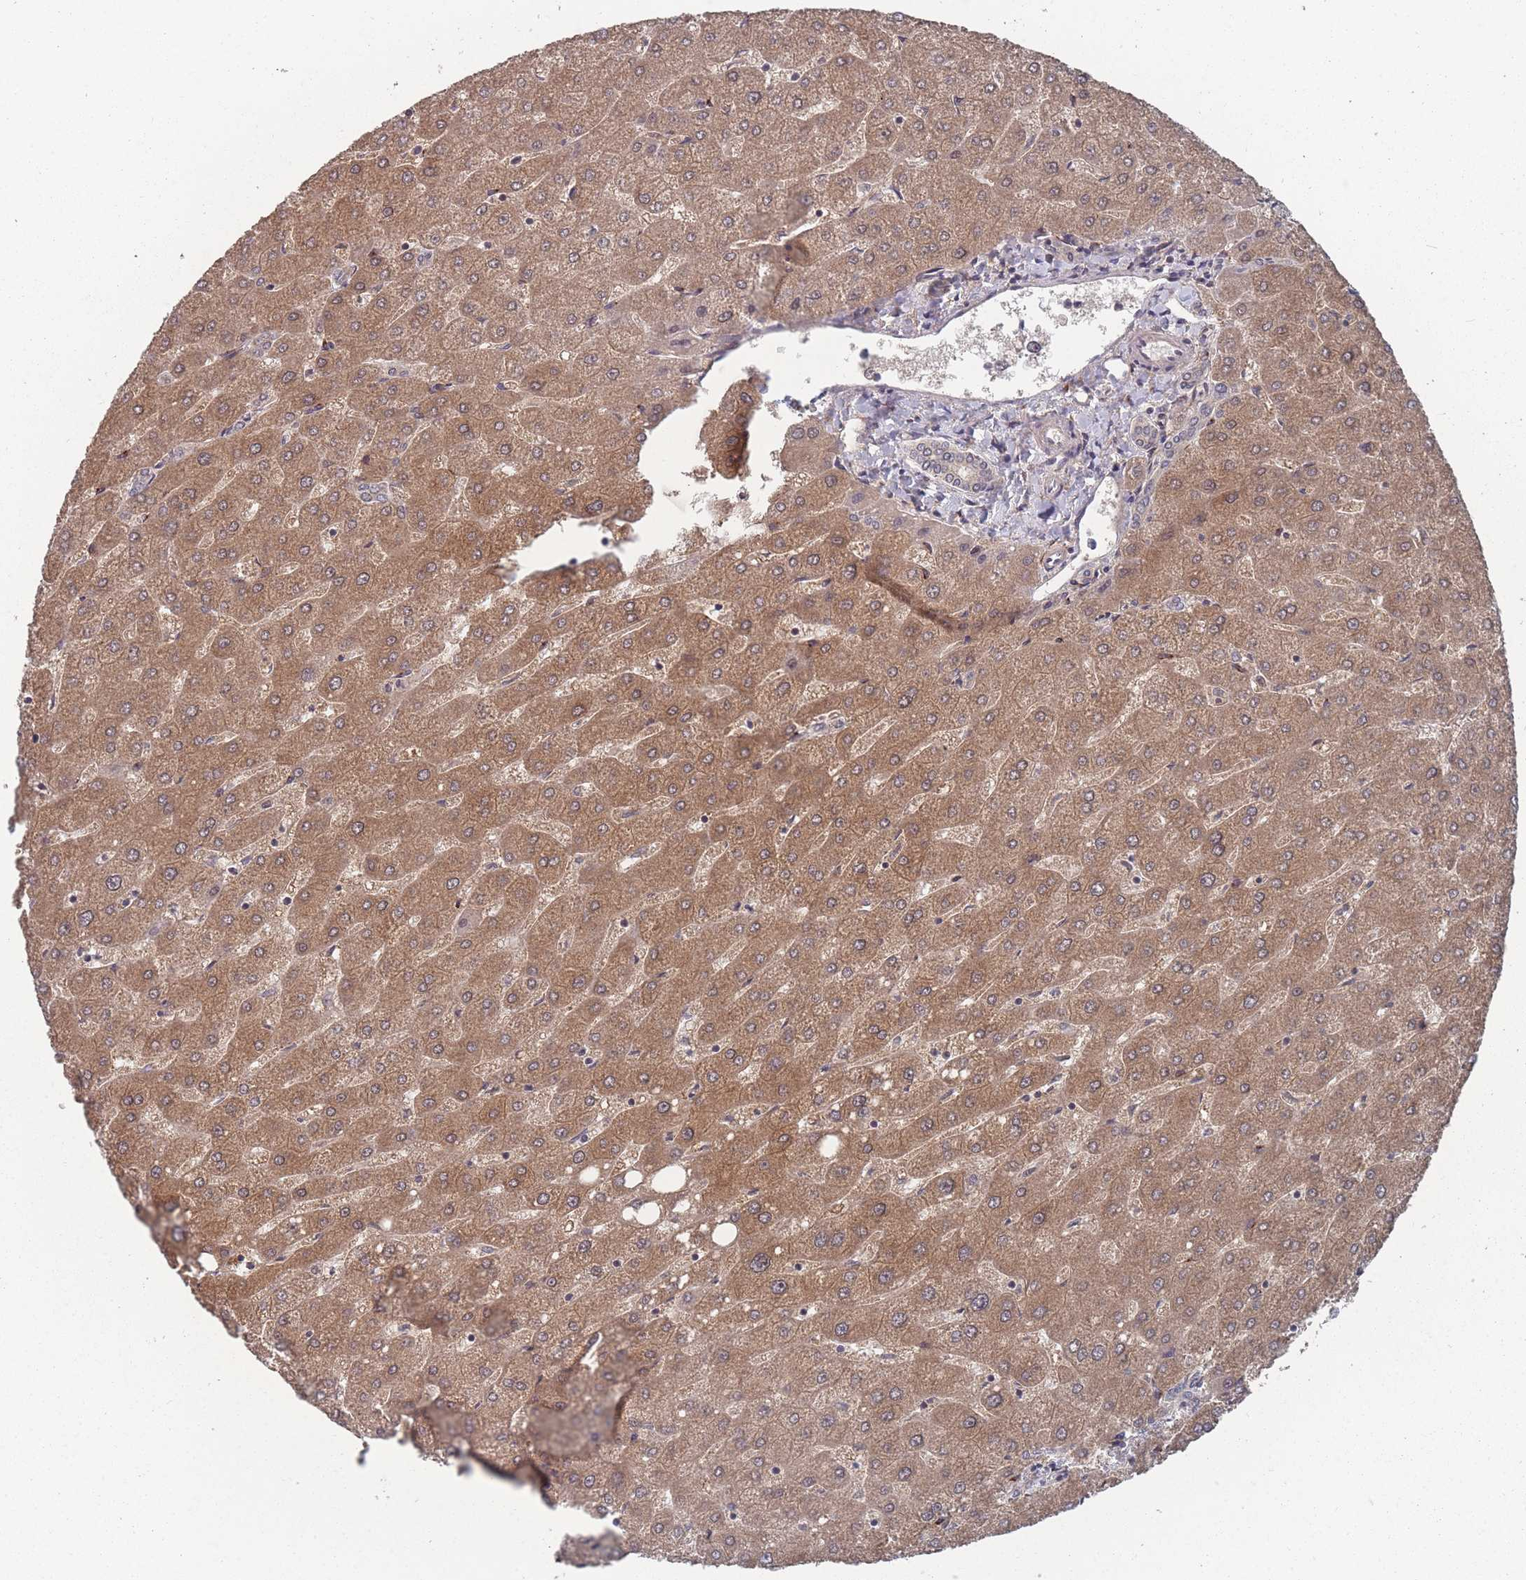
{"staining": {"intensity": "negative", "quantity": "none", "location": "none"}, "tissue": "liver", "cell_type": "Cholangiocytes", "image_type": "normal", "snomed": [{"axis": "morphology", "description": "Normal tissue, NOS"}, {"axis": "topography", "description": "Liver"}], "caption": "Human liver stained for a protein using IHC shows no expression in cholangiocytes.", "gene": "CNTRL", "patient": {"sex": "male", "age": 67}}